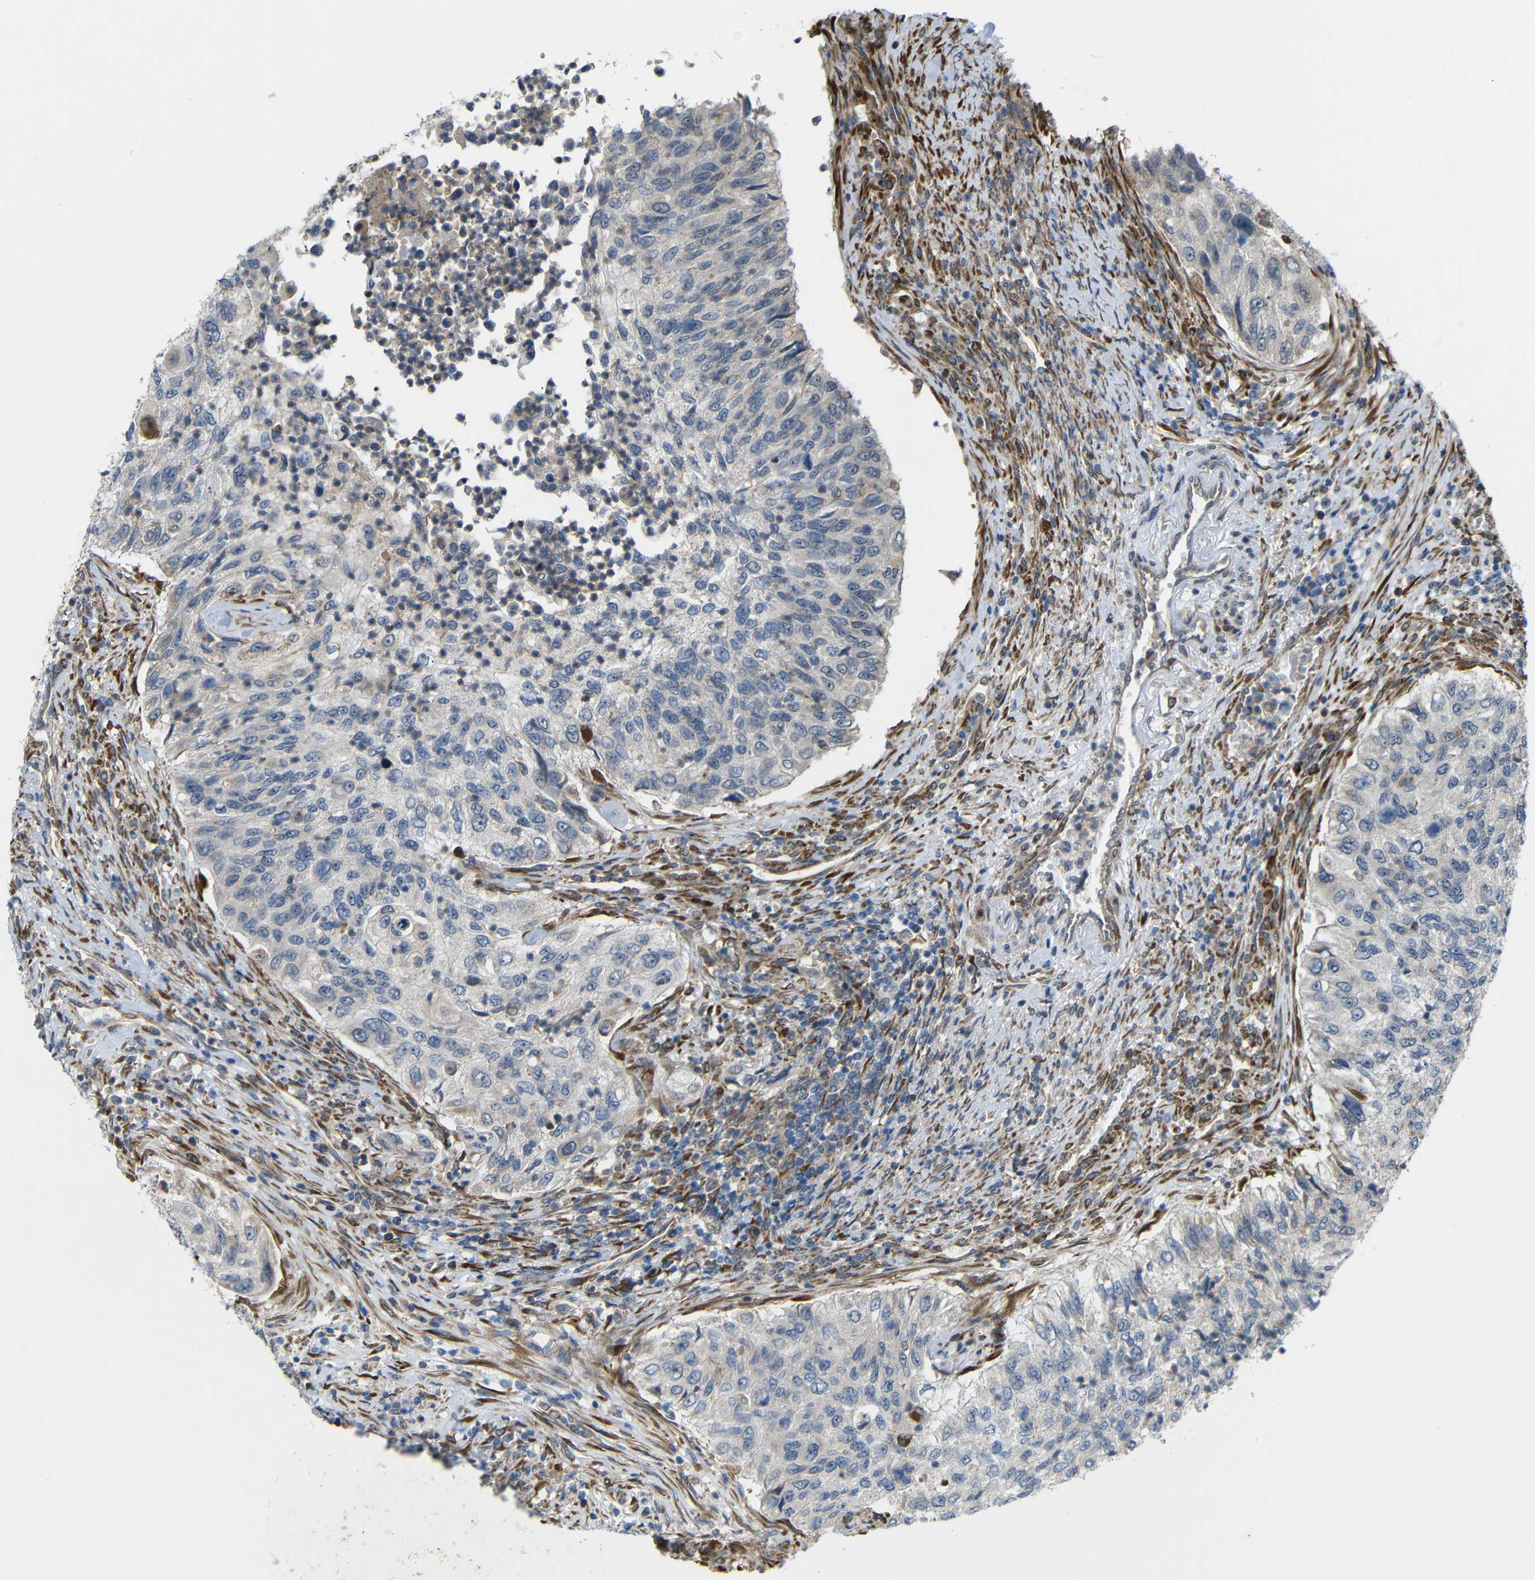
{"staining": {"intensity": "negative", "quantity": "none", "location": "none"}, "tissue": "urothelial cancer", "cell_type": "Tumor cells", "image_type": "cancer", "snomed": [{"axis": "morphology", "description": "Urothelial carcinoma, High grade"}, {"axis": "topography", "description": "Urinary bladder"}], "caption": "Tumor cells show no significant protein positivity in urothelial carcinoma (high-grade). (IHC, brightfield microscopy, high magnification).", "gene": "P3H2", "patient": {"sex": "female", "age": 60}}